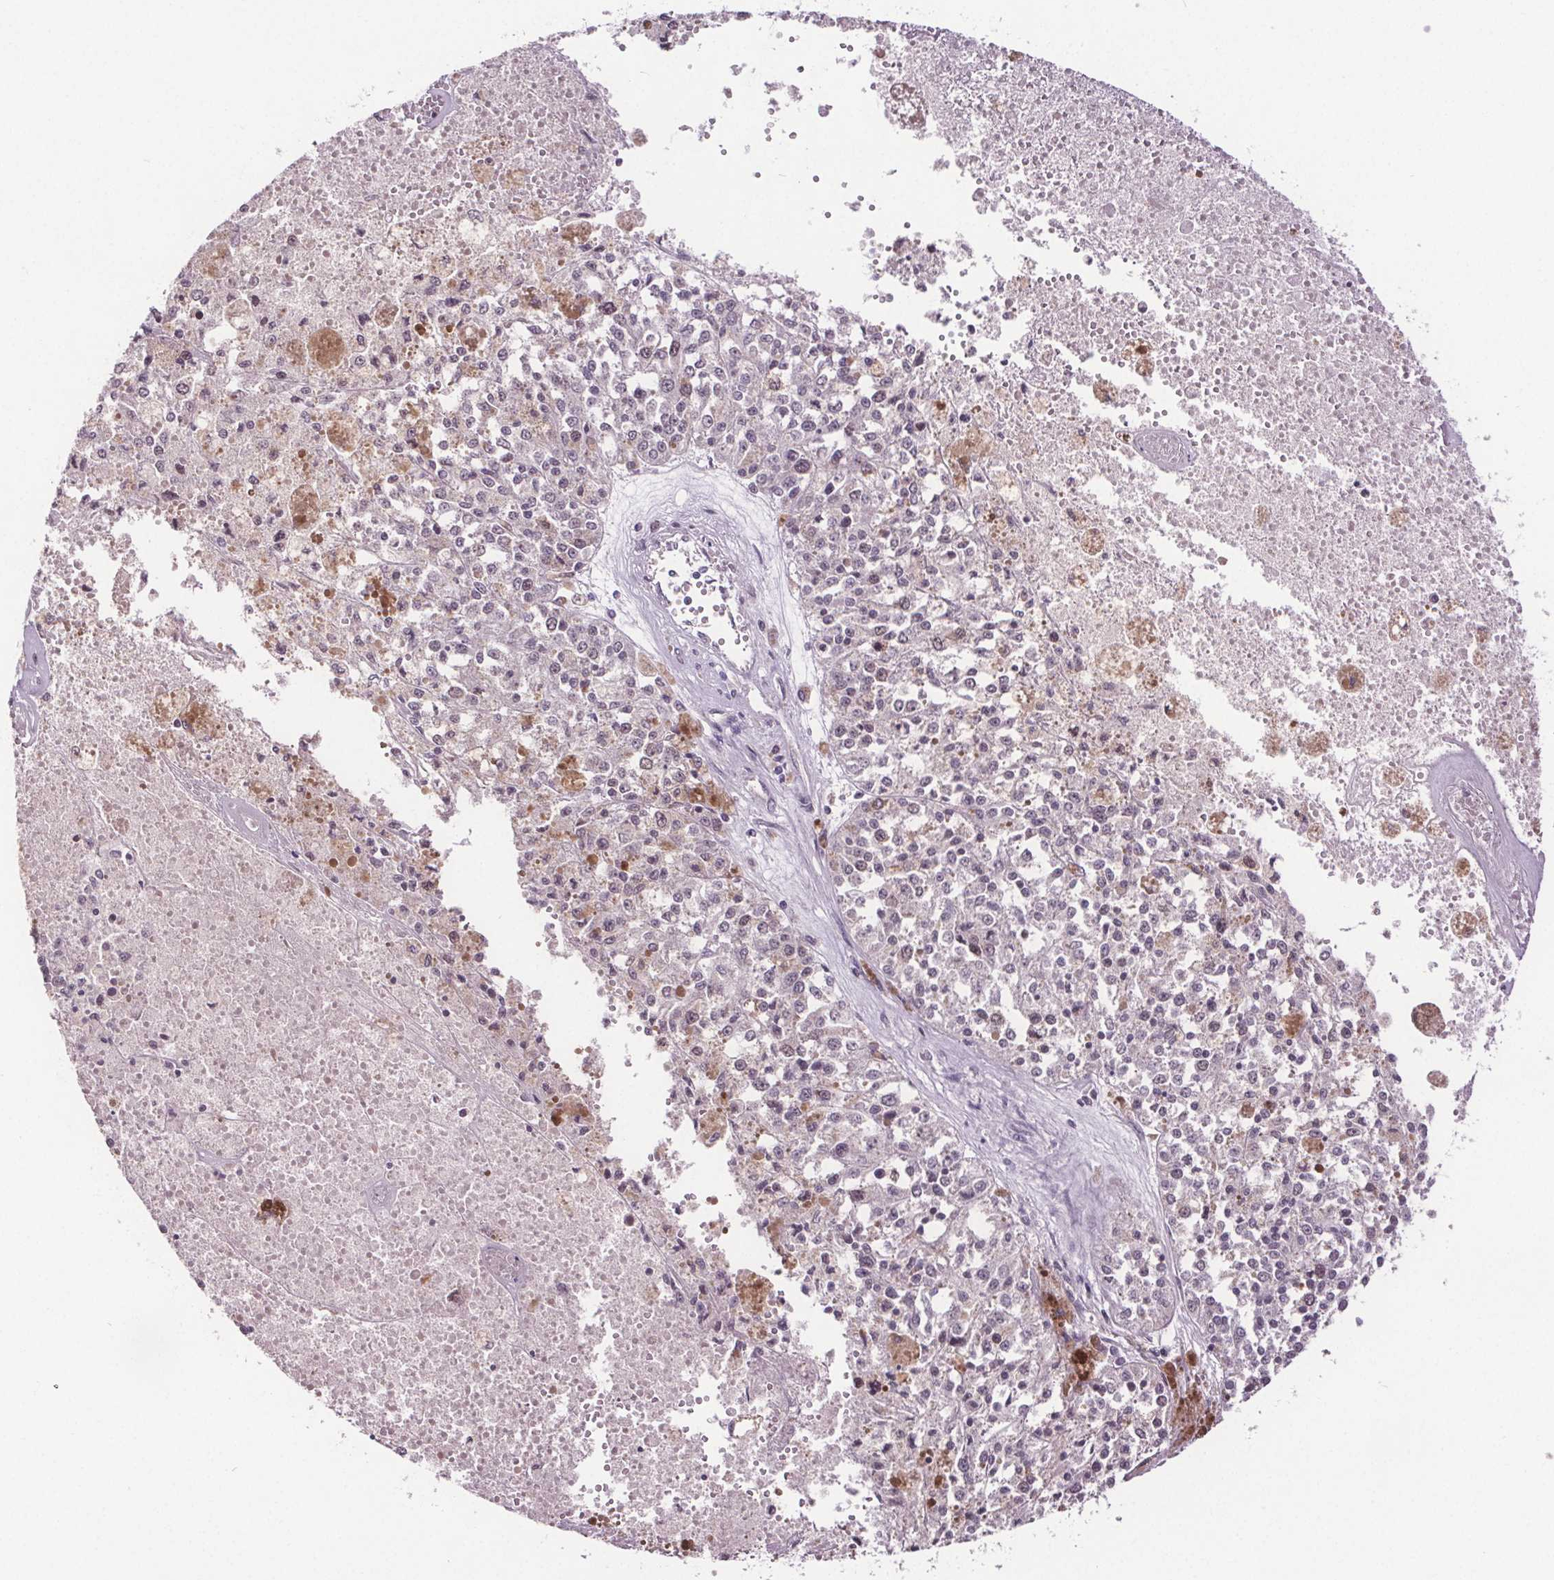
{"staining": {"intensity": "negative", "quantity": "none", "location": "none"}, "tissue": "melanoma", "cell_type": "Tumor cells", "image_type": "cancer", "snomed": [{"axis": "morphology", "description": "Malignant melanoma, Metastatic site"}, {"axis": "topography", "description": "Lymph node"}], "caption": "DAB (3,3'-diaminobenzidine) immunohistochemical staining of human malignant melanoma (metastatic site) displays no significant expression in tumor cells.", "gene": "CENPF", "patient": {"sex": "female", "age": 64}}